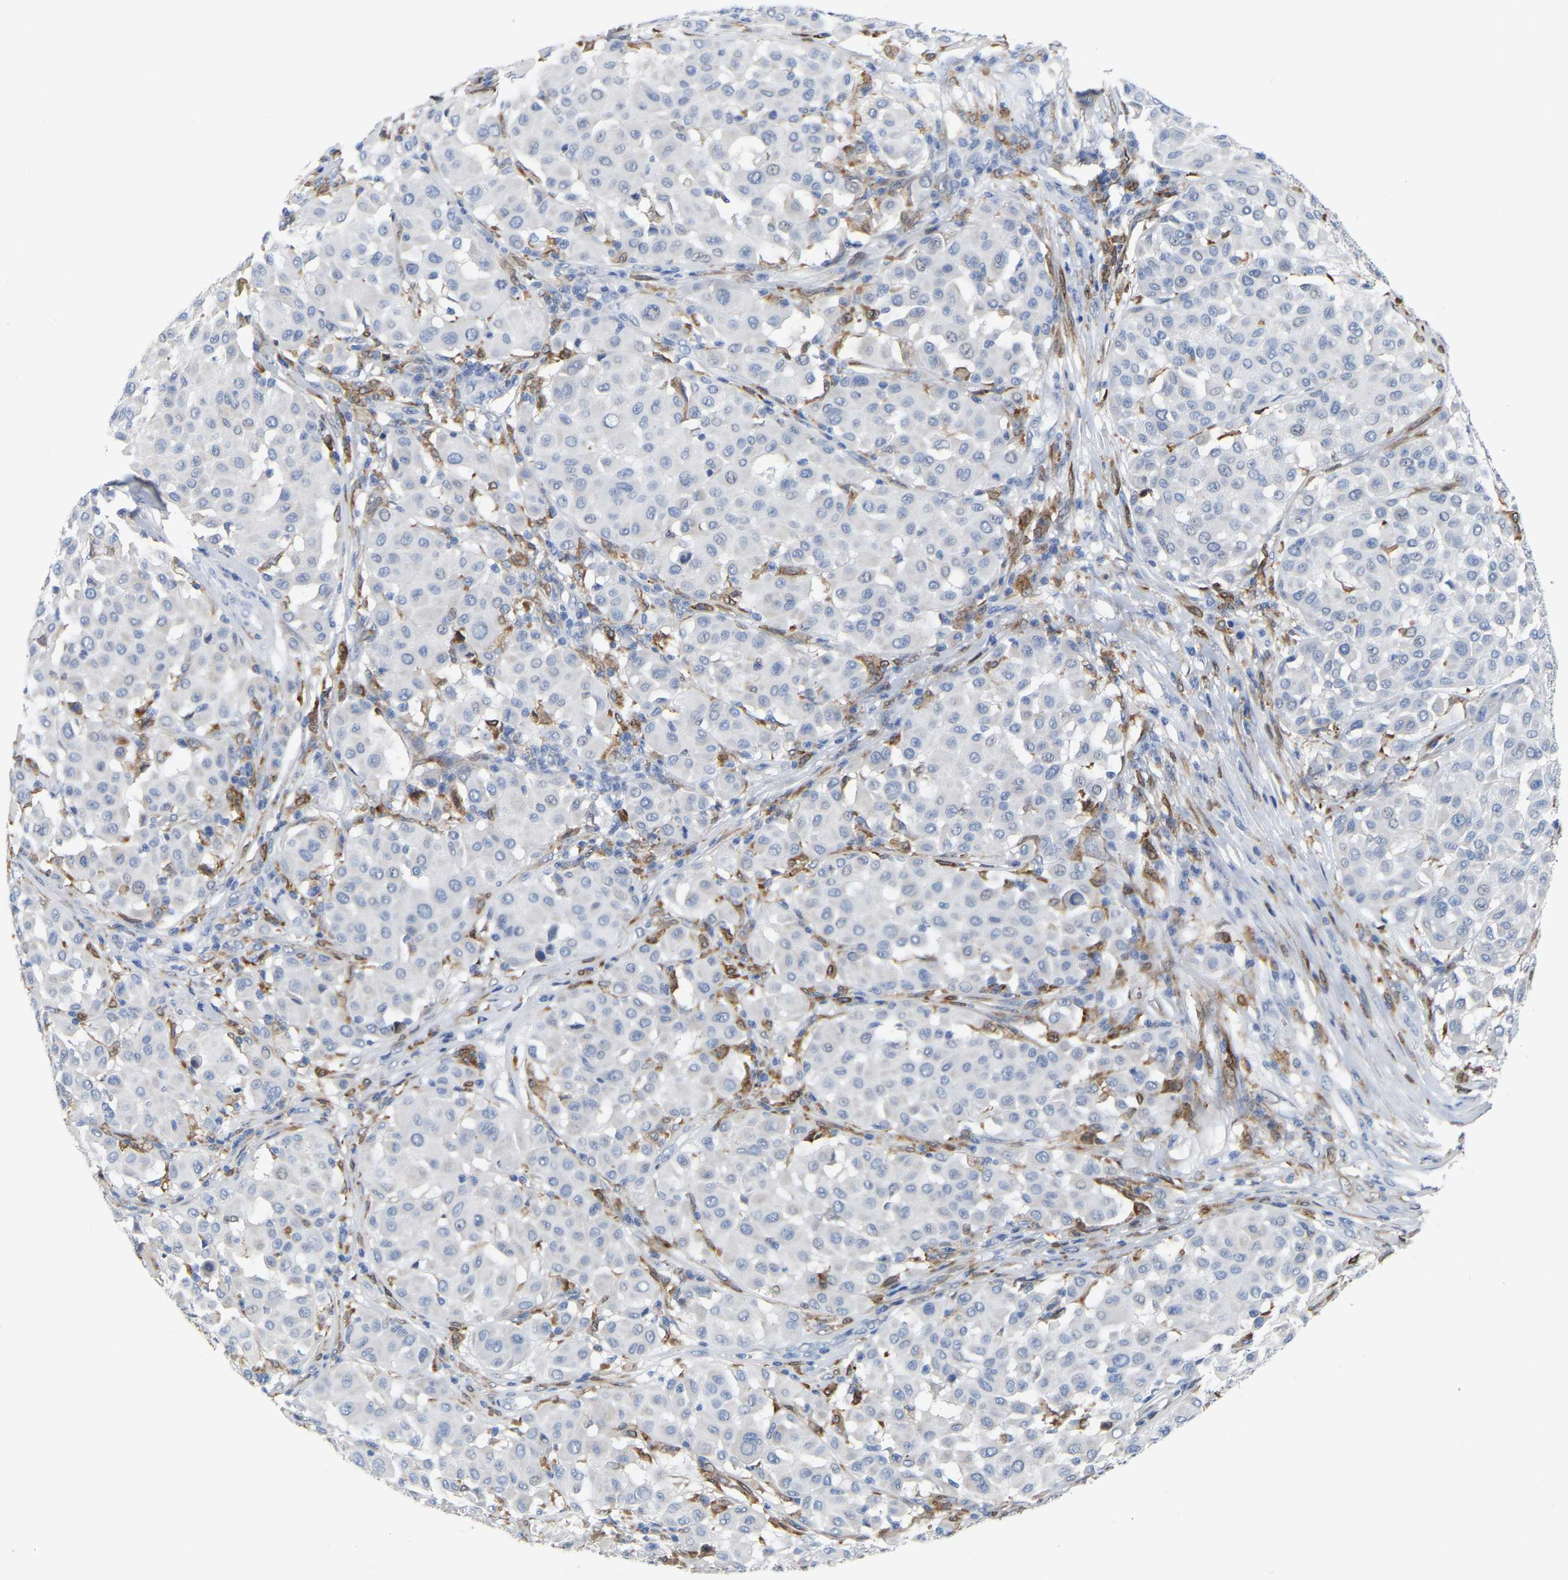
{"staining": {"intensity": "negative", "quantity": "none", "location": "none"}, "tissue": "melanoma", "cell_type": "Tumor cells", "image_type": "cancer", "snomed": [{"axis": "morphology", "description": "Malignant melanoma, Metastatic site"}, {"axis": "topography", "description": "Soft tissue"}], "caption": "Tumor cells show no significant protein expression in malignant melanoma (metastatic site).", "gene": "PTGS1", "patient": {"sex": "male", "age": 41}}